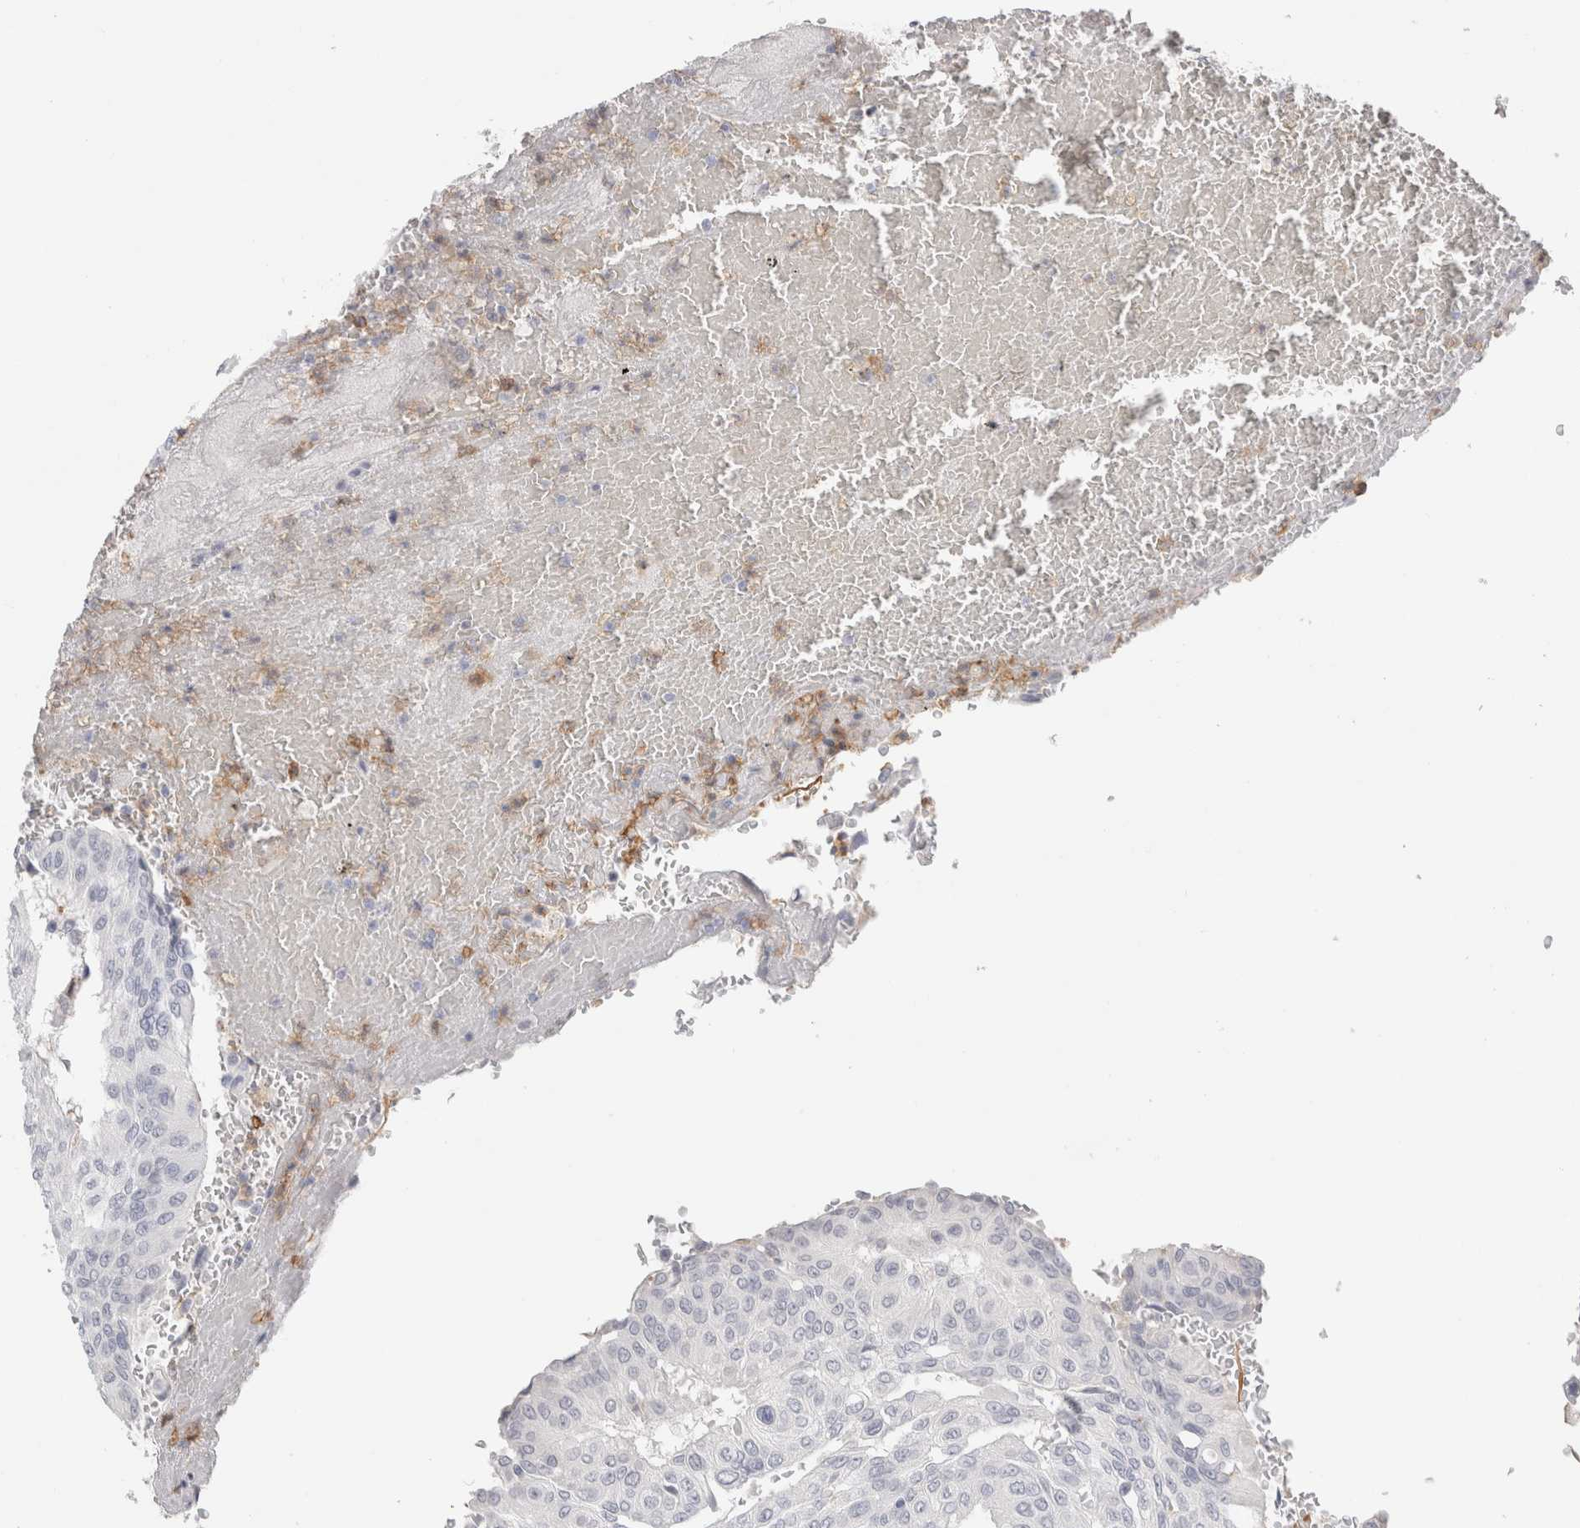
{"staining": {"intensity": "negative", "quantity": "none", "location": "none"}, "tissue": "urothelial cancer", "cell_type": "Tumor cells", "image_type": "cancer", "snomed": [{"axis": "morphology", "description": "Urothelial carcinoma, High grade"}, {"axis": "topography", "description": "Urinary bladder"}], "caption": "DAB immunohistochemical staining of human urothelial carcinoma (high-grade) demonstrates no significant expression in tumor cells.", "gene": "P2RY2", "patient": {"sex": "male", "age": 66}}